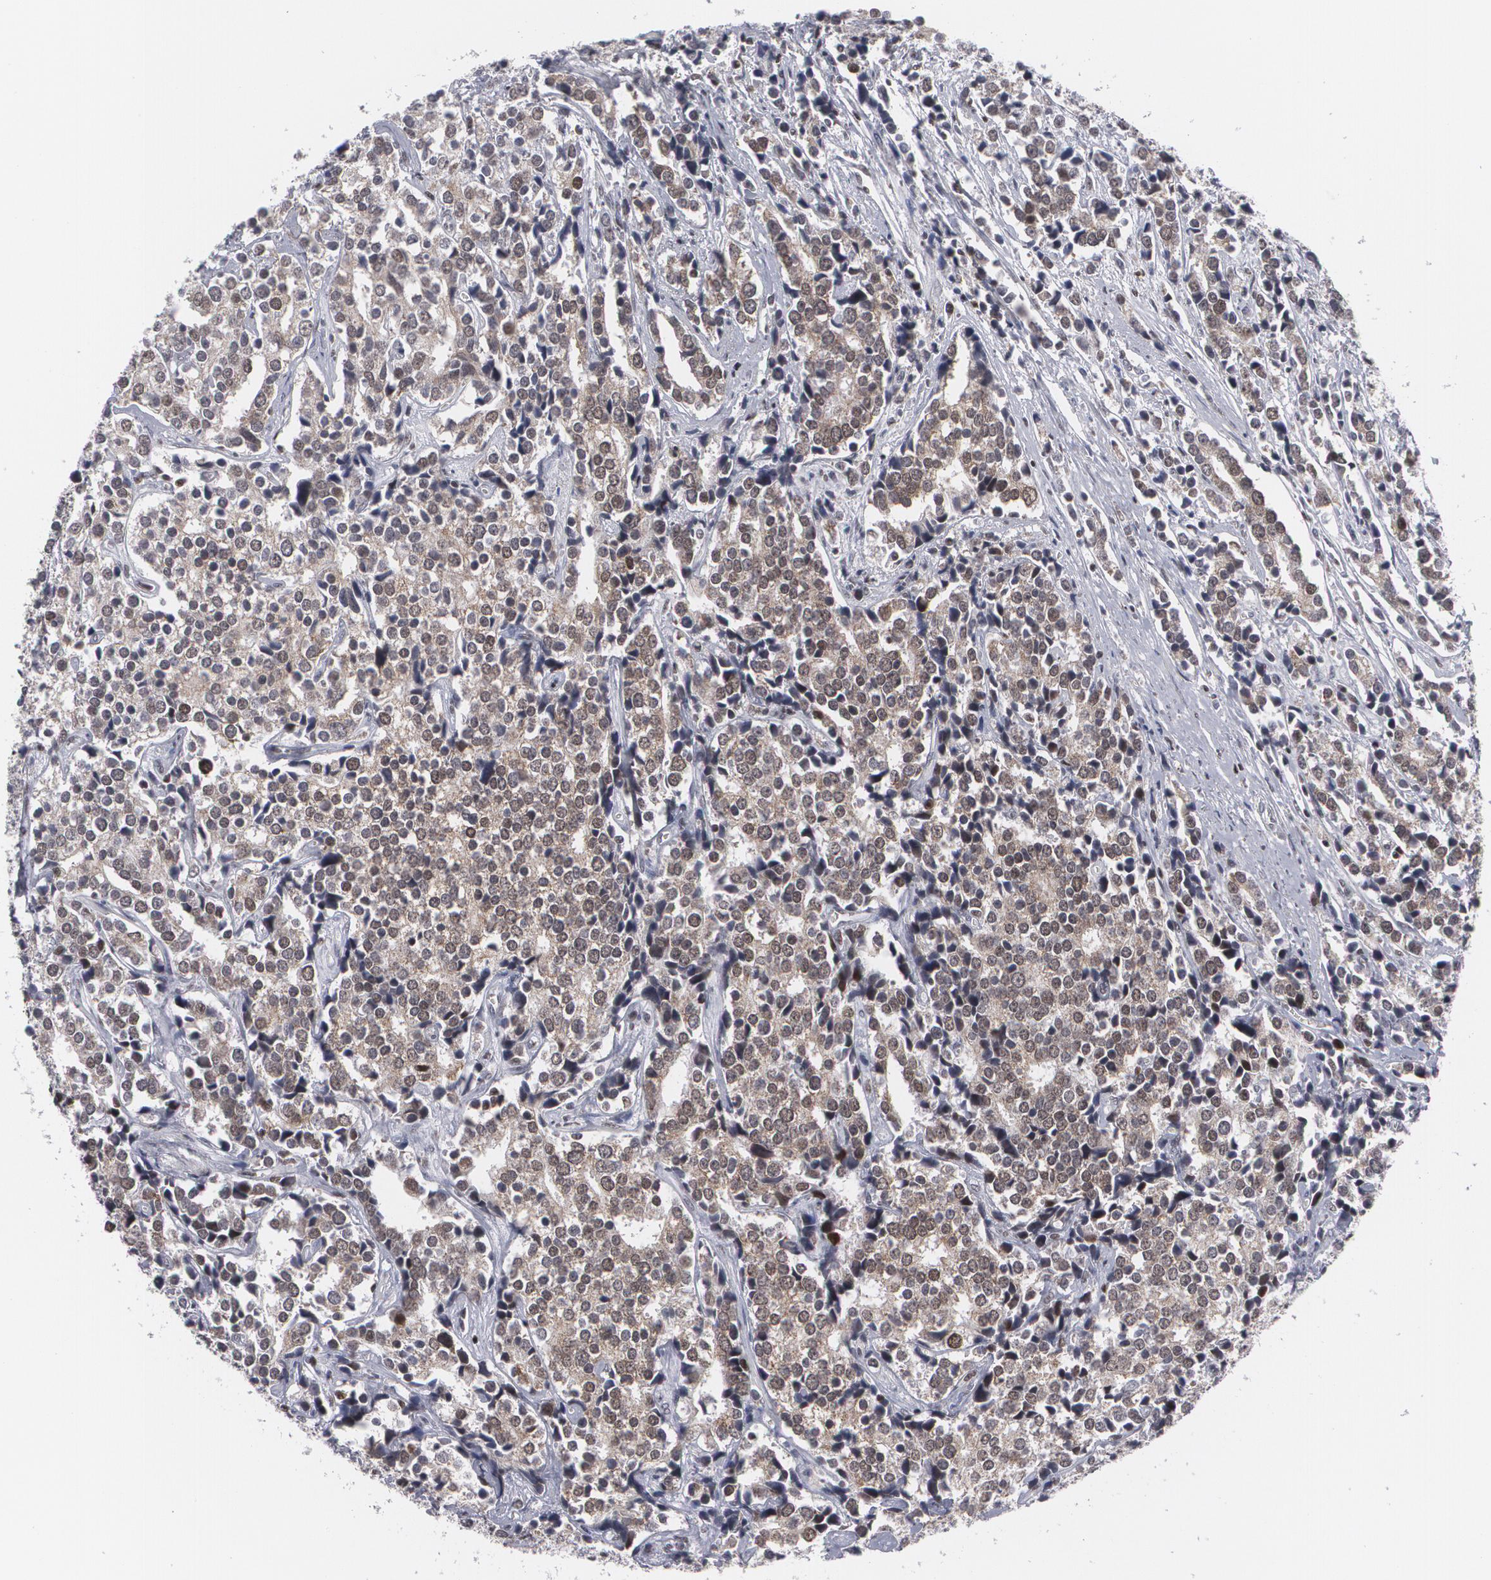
{"staining": {"intensity": "moderate", "quantity": ">75%", "location": "cytoplasmic/membranous,nuclear"}, "tissue": "prostate cancer", "cell_type": "Tumor cells", "image_type": "cancer", "snomed": [{"axis": "morphology", "description": "Adenocarcinoma, High grade"}, {"axis": "topography", "description": "Prostate"}], "caption": "DAB (3,3'-diaminobenzidine) immunohistochemical staining of human prostate cancer reveals moderate cytoplasmic/membranous and nuclear protein staining in approximately >75% of tumor cells.", "gene": "MCL1", "patient": {"sex": "male", "age": 71}}